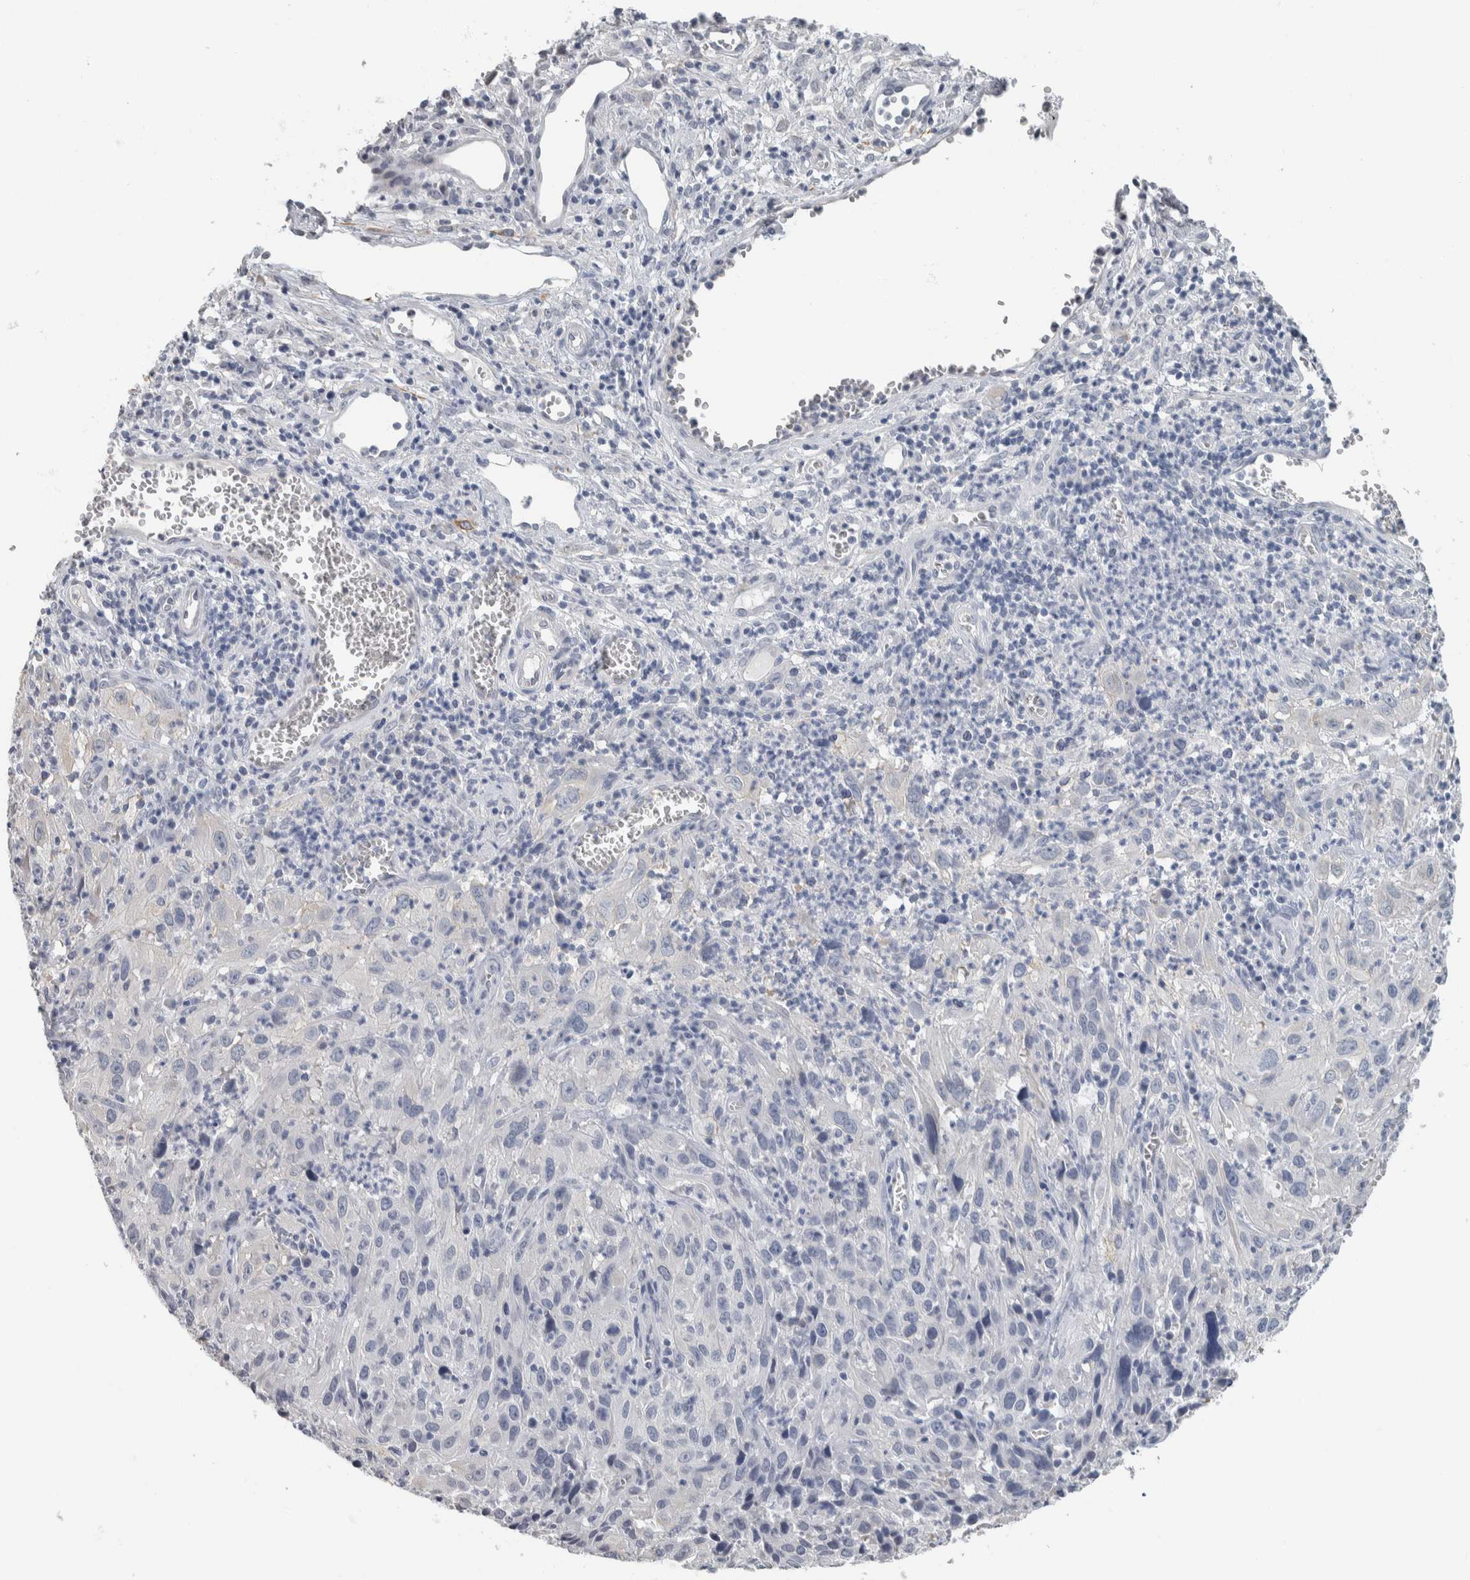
{"staining": {"intensity": "negative", "quantity": "none", "location": "none"}, "tissue": "cervical cancer", "cell_type": "Tumor cells", "image_type": "cancer", "snomed": [{"axis": "morphology", "description": "Squamous cell carcinoma, NOS"}, {"axis": "topography", "description": "Cervix"}], "caption": "Histopathology image shows no significant protein expression in tumor cells of cervical cancer (squamous cell carcinoma).", "gene": "NEFM", "patient": {"sex": "female", "age": 32}}